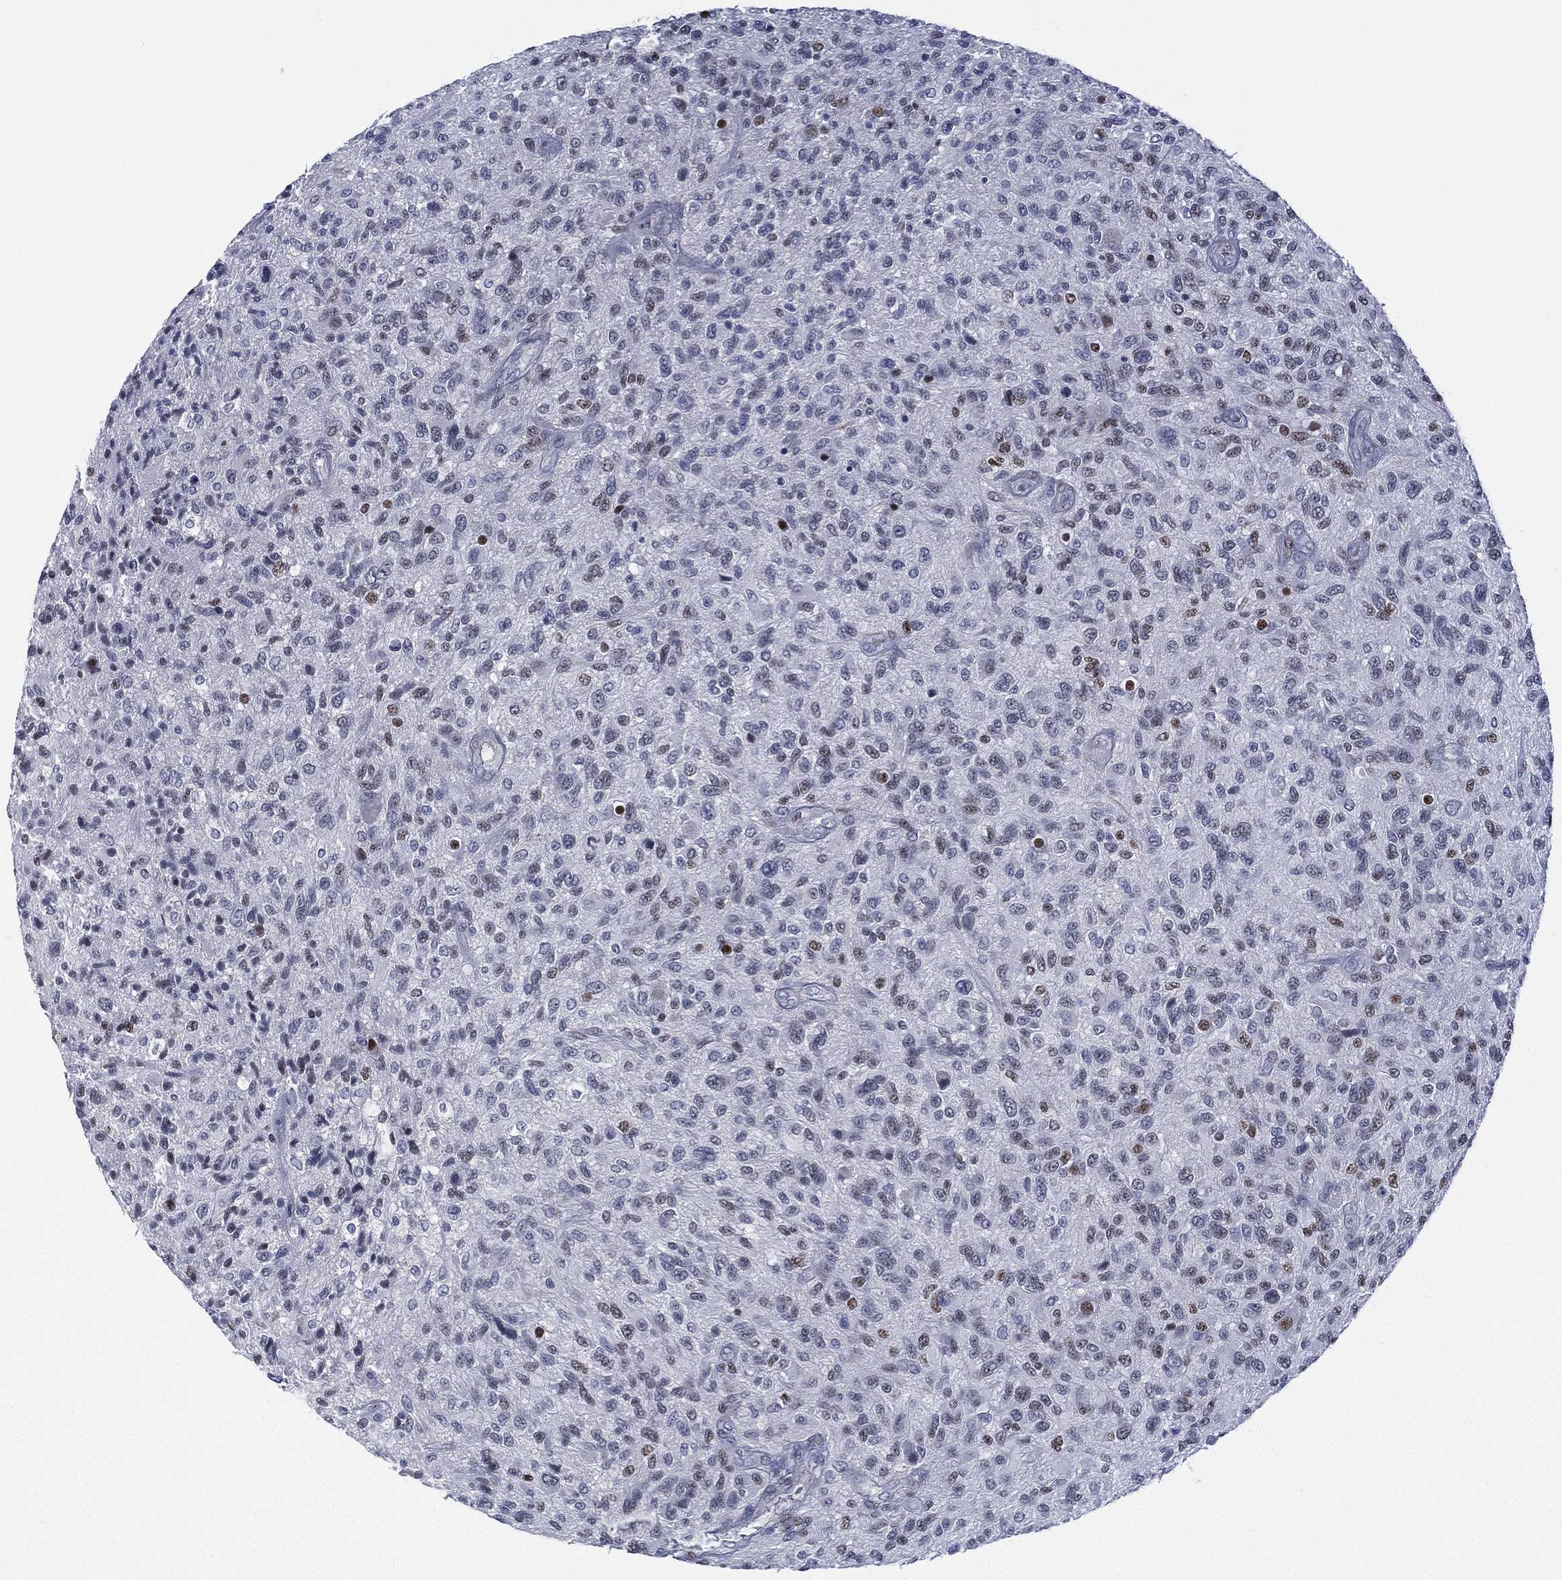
{"staining": {"intensity": "strong", "quantity": "<25%", "location": "nuclear"}, "tissue": "glioma", "cell_type": "Tumor cells", "image_type": "cancer", "snomed": [{"axis": "morphology", "description": "Glioma, malignant, High grade"}, {"axis": "topography", "description": "Brain"}], "caption": "DAB (3,3'-diaminobenzidine) immunohistochemical staining of human malignant glioma (high-grade) demonstrates strong nuclear protein positivity in about <25% of tumor cells. (DAB IHC with brightfield microscopy, high magnification).", "gene": "ZNF711", "patient": {"sex": "male", "age": 47}}